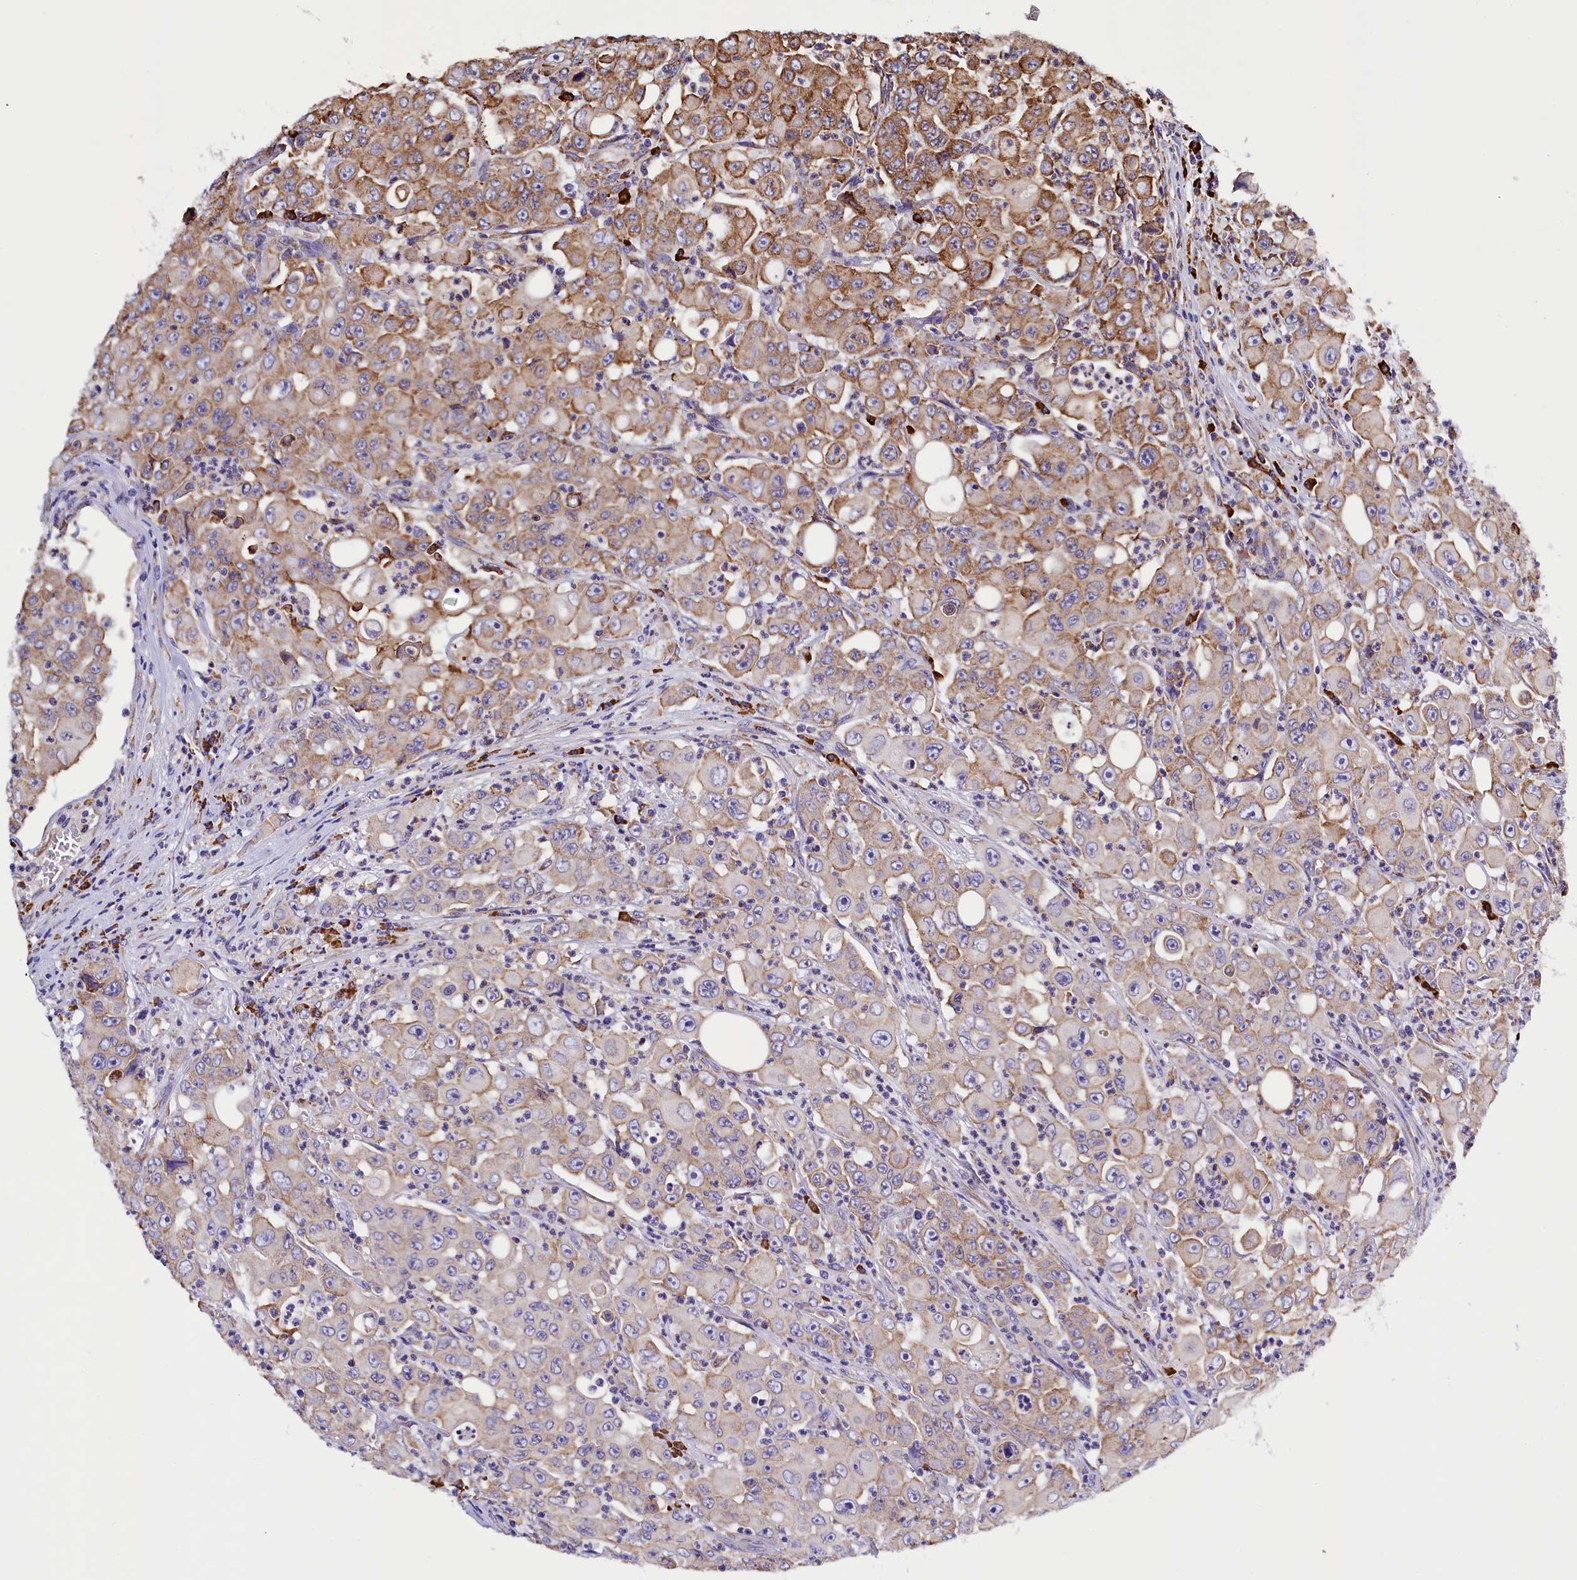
{"staining": {"intensity": "moderate", "quantity": "<25%", "location": "cytoplasmic/membranous"}, "tissue": "colorectal cancer", "cell_type": "Tumor cells", "image_type": "cancer", "snomed": [{"axis": "morphology", "description": "Adenocarcinoma, NOS"}, {"axis": "topography", "description": "Colon"}], "caption": "Colorectal cancer stained with a protein marker shows moderate staining in tumor cells.", "gene": "CAPS2", "patient": {"sex": "male", "age": 51}}